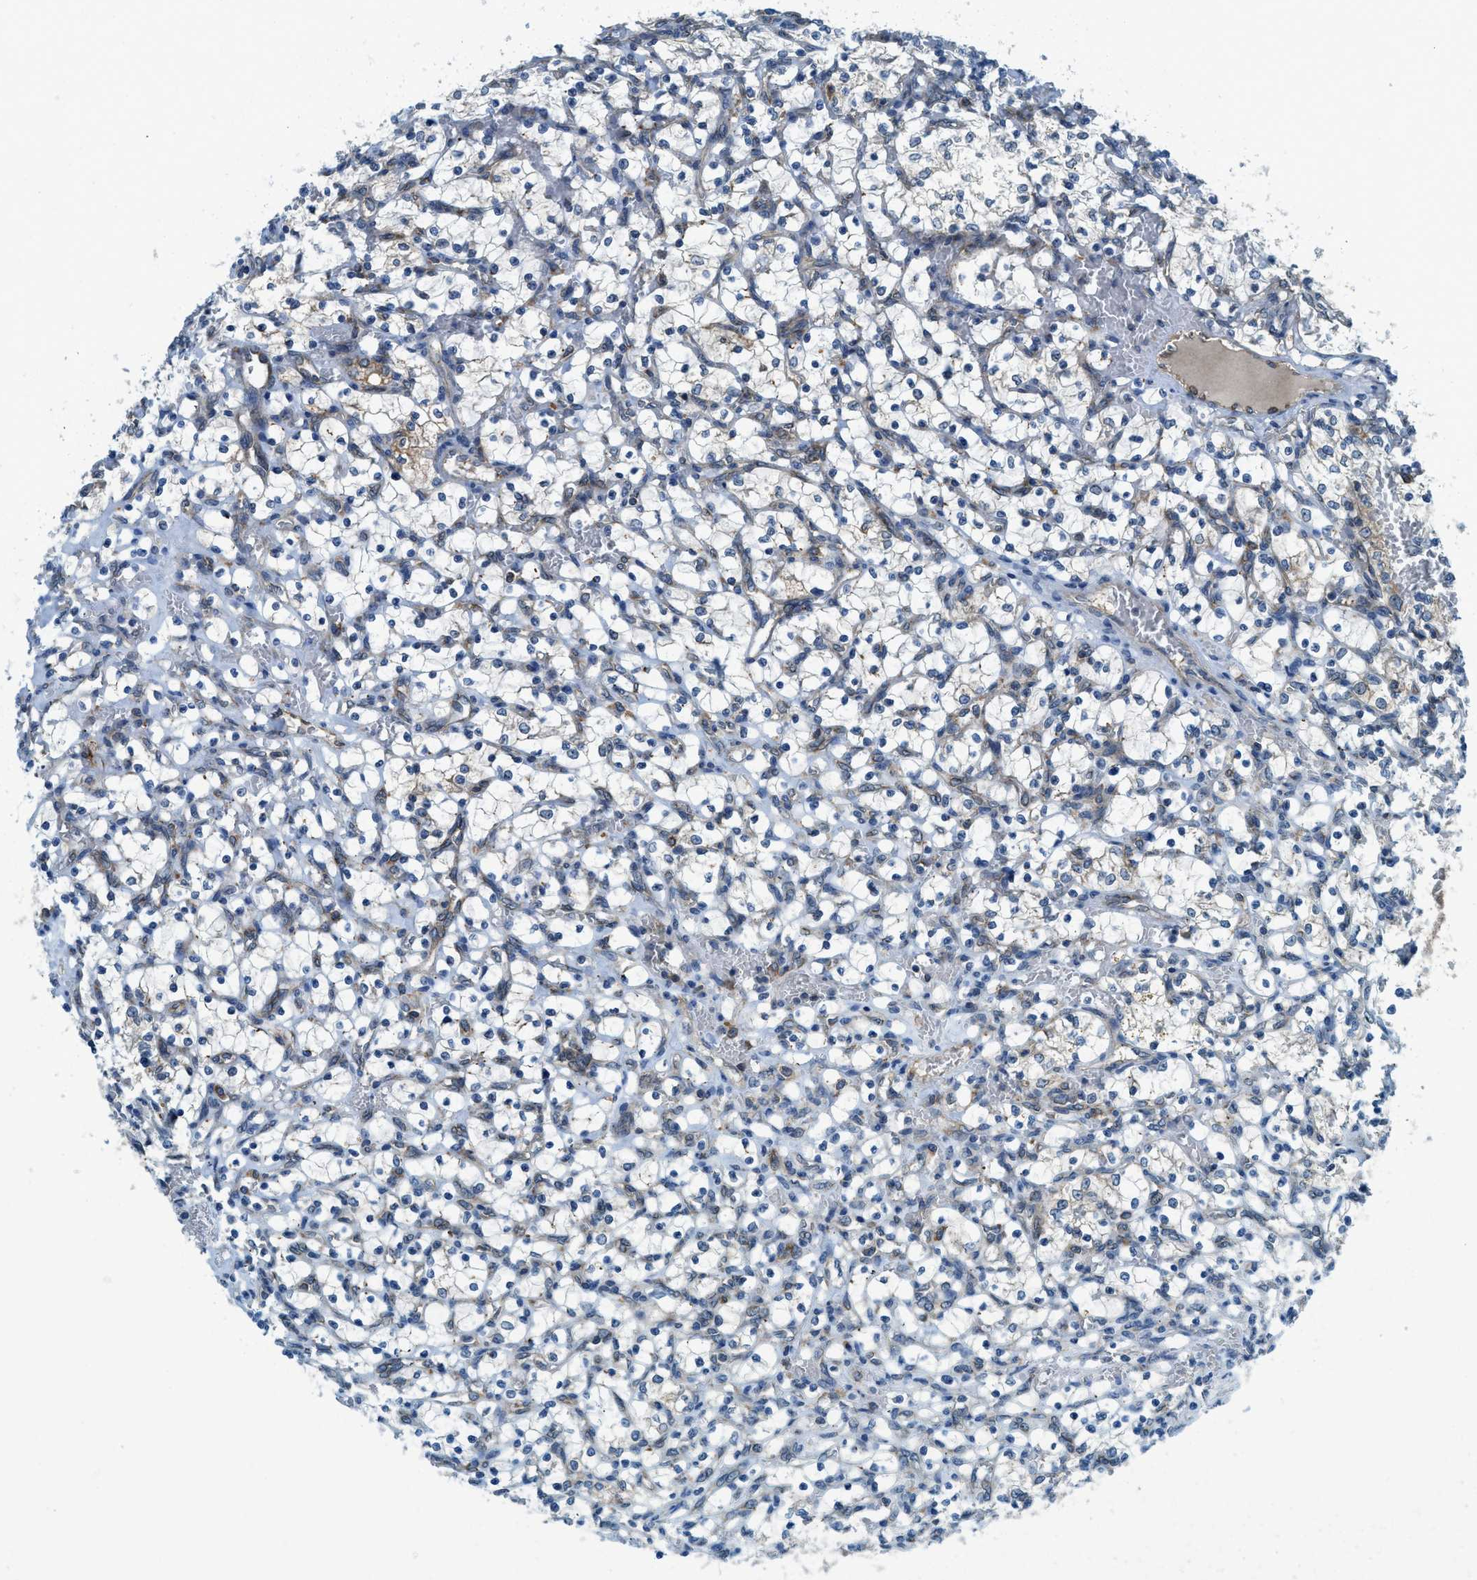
{"staining": {"intensity": "negative", "quantity": "none", "location": "none"}, "tissue": "renal cancer", "cell_type": "Tumor cells", "image_type": "cancer", "snomed": [{"axis": "morphology", "description": "Adenocarcinoma, NOS"}, {"axis": "topography", "description": "Kidney"}], "caption": "The photomicrograph exhibits no staining of tumor cells in renal cancer. (Brightfield microscopy of DAB (3,3'-diaminobenzidine) IHC at high magnification).", "gene": "BCAP31", "patient": {"sex": "female", "age": 69}}